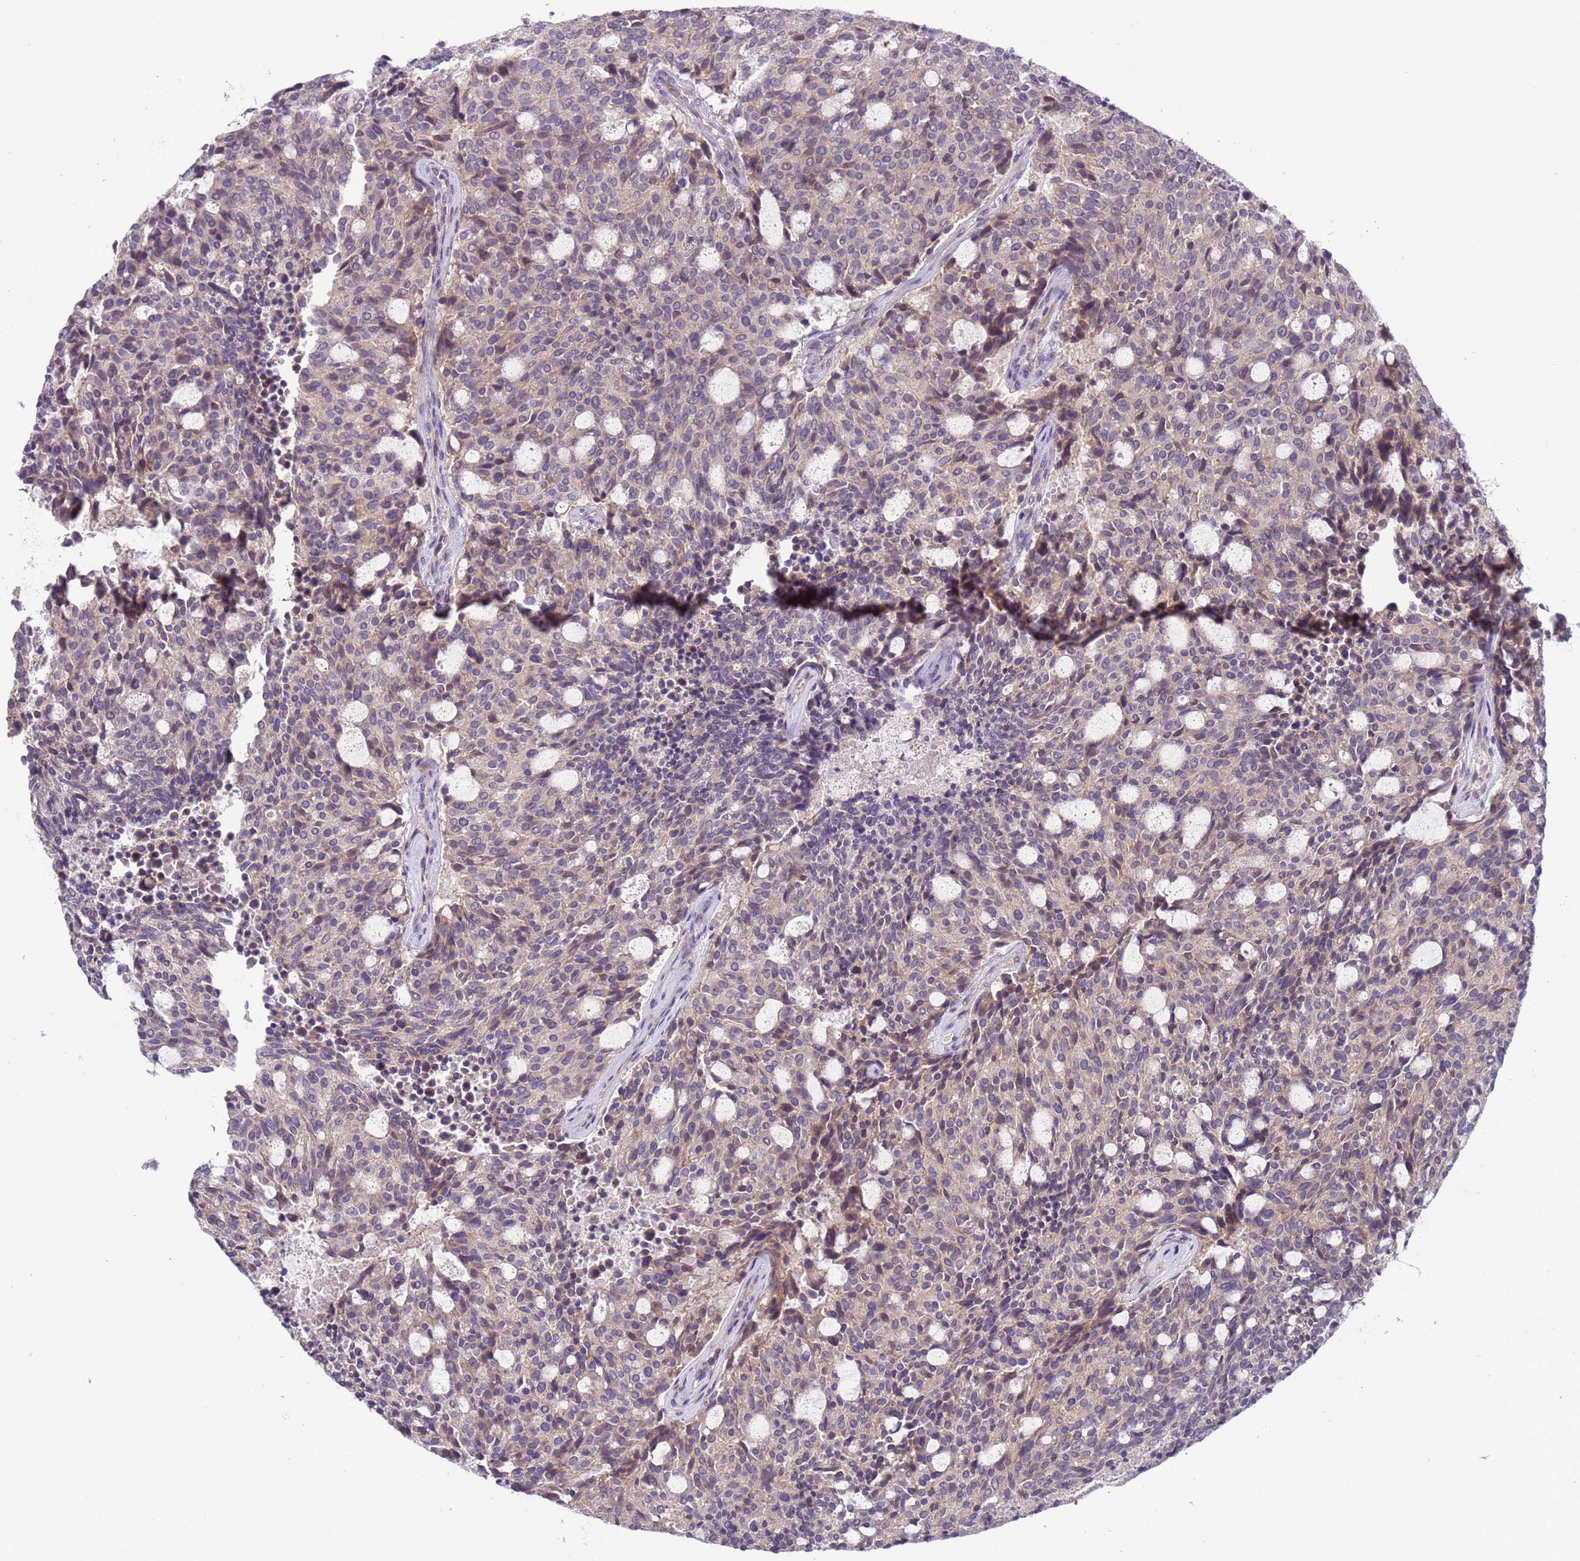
{"staining": {"intensity": "weak", "quantity": "<25%", "location": "cytoplasmic/membranous"}, "tissue": "carcinoid", "cell_type": "Tumor cells", "image_type": "cancer", "snomed": [{"axis": "morphology", "description": "Carcinoid, malignant, NOS"}, {"axis": "topography", "description": "Pancreas"}], "caption": "Tumor cells show no significant staining in malignant carcinoid.", "gene": "TRMT10A", "patient": {"sex": "female", "age": 54}}